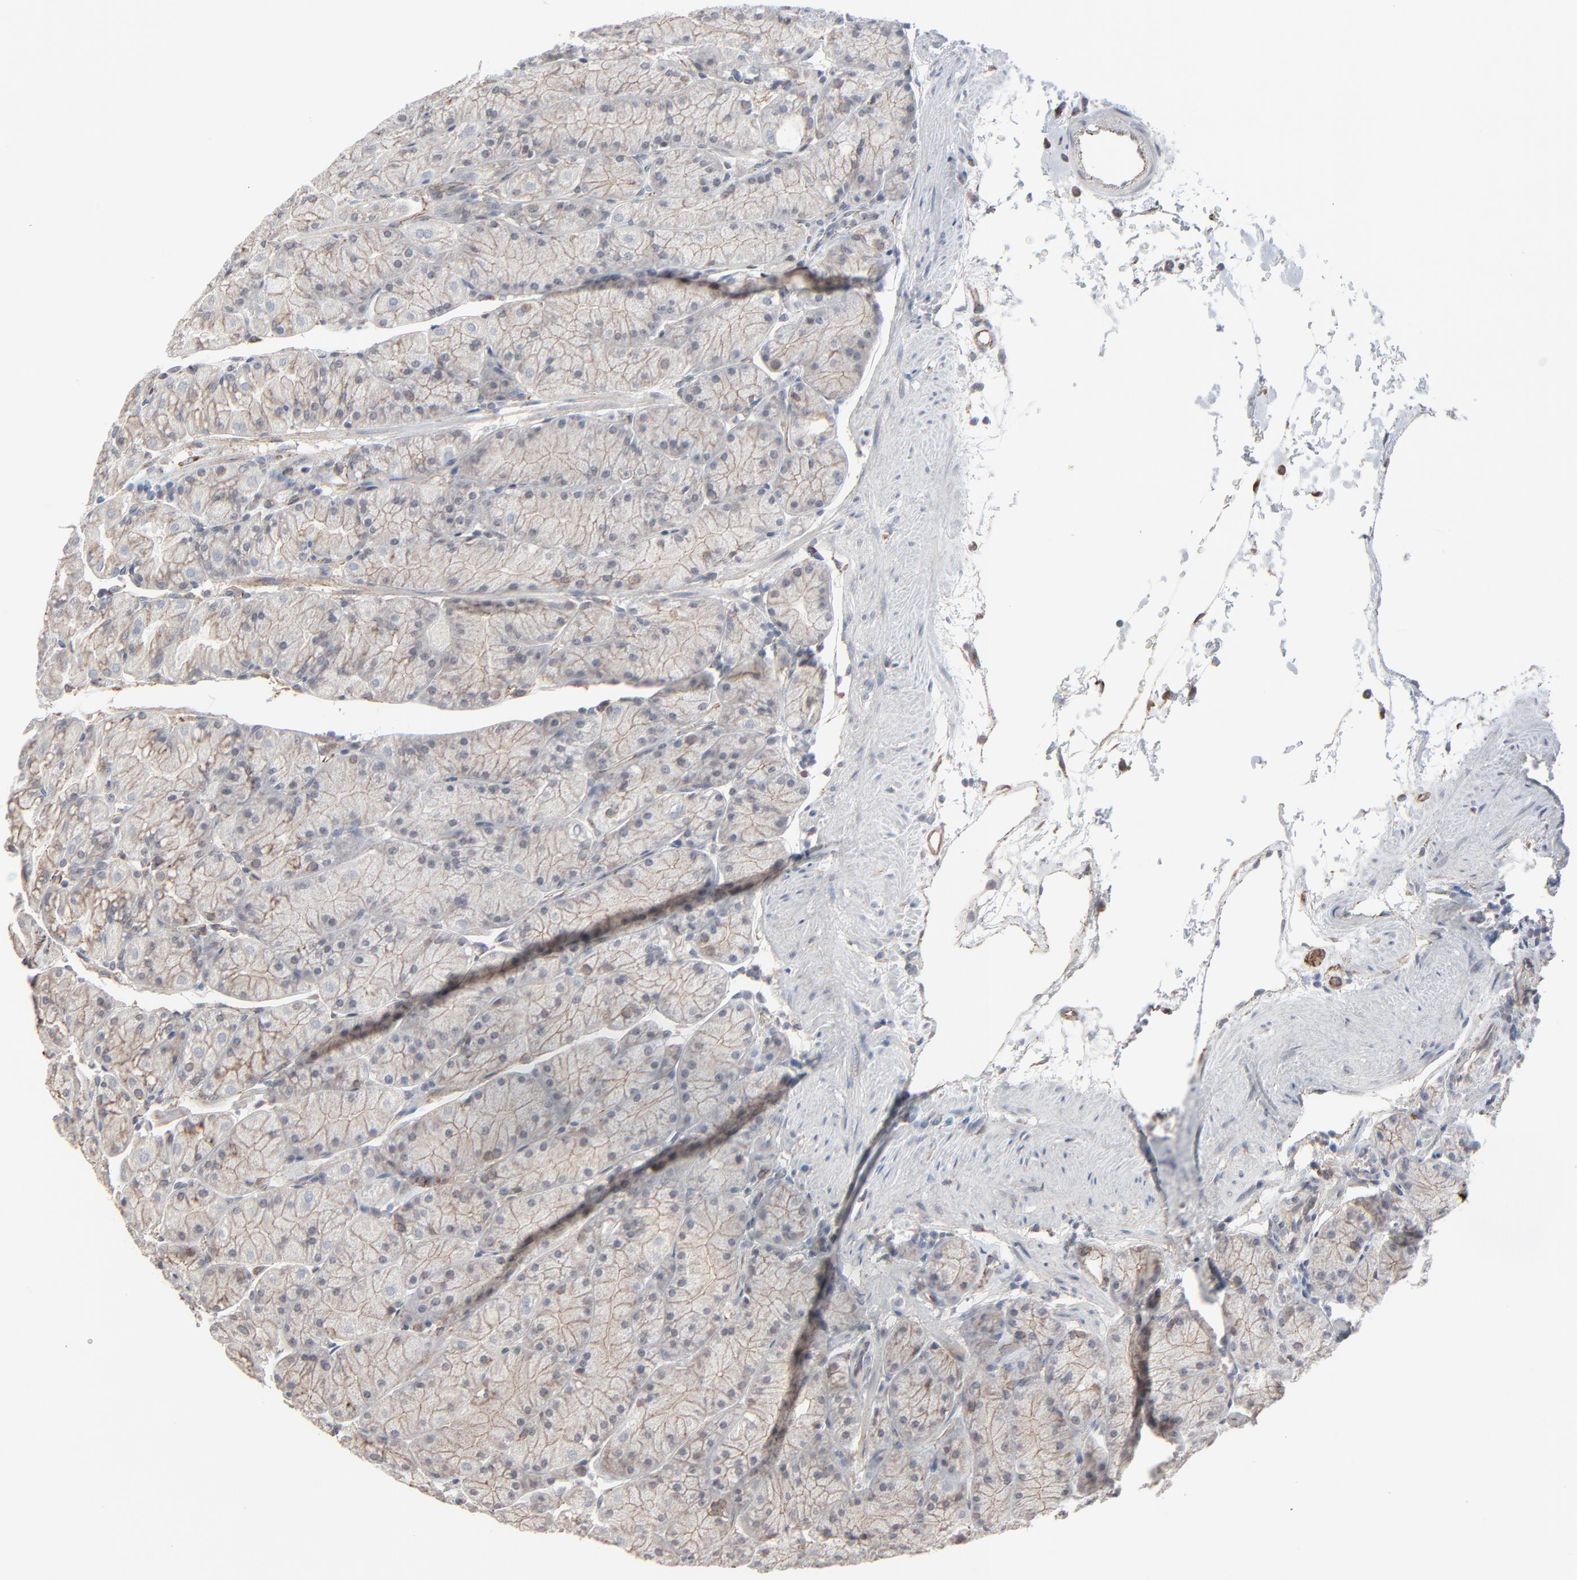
{"staining": {"intensity": "weak", "quantity": ">75%", "location": "cytoplasmic/membranous"}, "tissue": "stomach", "cell_type": "Glandular cells", "image_type": "normal", "snomed": [{"axis": "morphology", "description": "Normal tissue, NOS"}, {"axis": "topography", "description": "Stomach, upper"}, {"axis": "topography", "description": "Stomach"}], "caption": "Stomach stained with DAB (3,3'-diaminobenzidine) IHC reveals low levels of weak cytoplasmic/membranous staining in approximately >75% of glandular cells.", "gene": "CTNND1", "patient": {"sex": "male", "age": 76}}